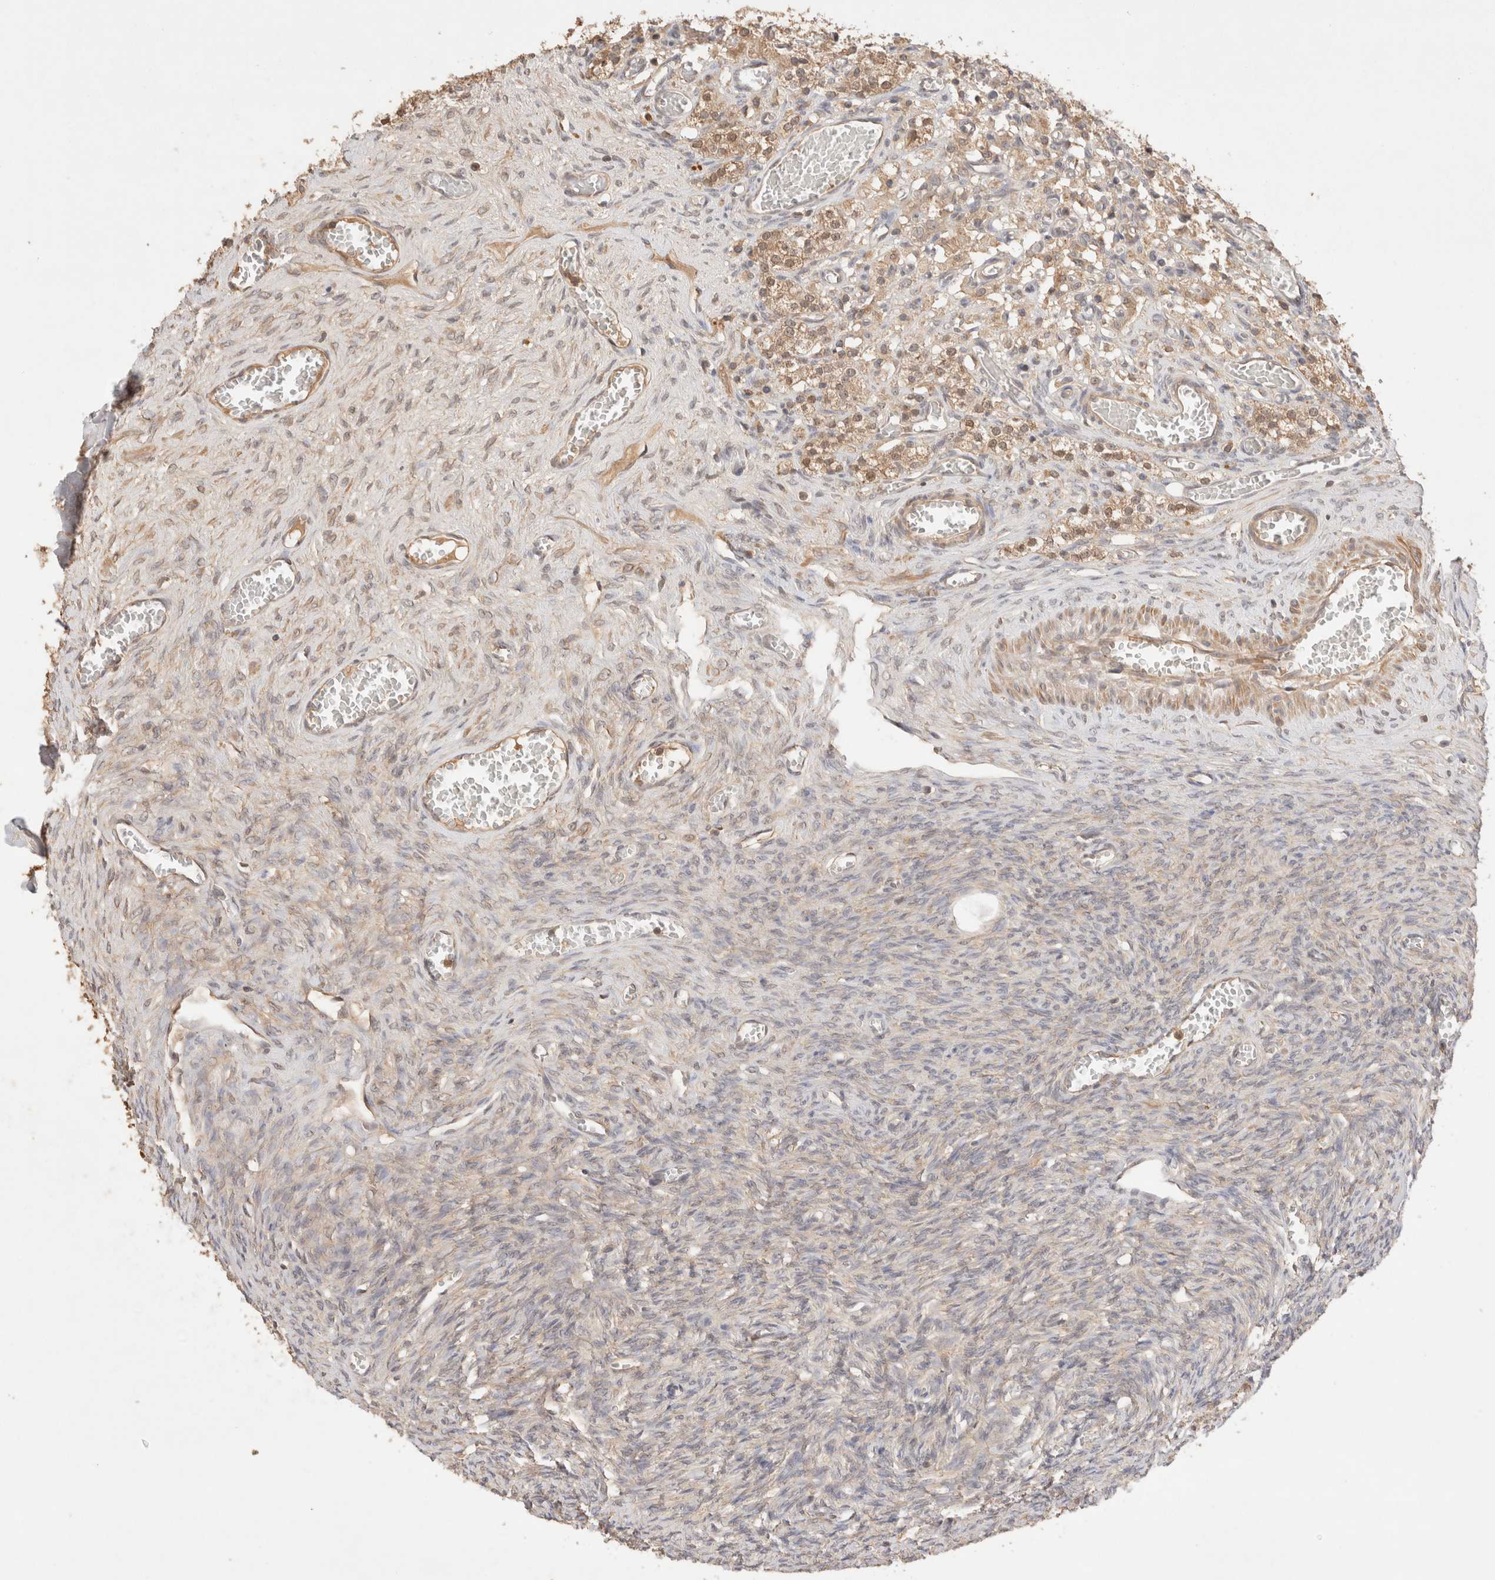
{"staining": {"intensity": "weak", "quantity": "25%-75%", "location": "cytoplasmic/membranous"}, "tissue": "ovary", "cell_type": "Ovarian stroma cells", "image_type": "normal", "snomed": [{"axis": "morphology", "description": "Normal tissue, NOS"}, {"axis": "topography", "description": "Ovary"}], "caption": "Ovarian stroma cells show low levels of weak cytoplasmic/membranous expression in approximately 25%-75% of cells in normal human ovary.", "gene": "CARNMT1", "patient": {"sex": "female", "age": 27}}